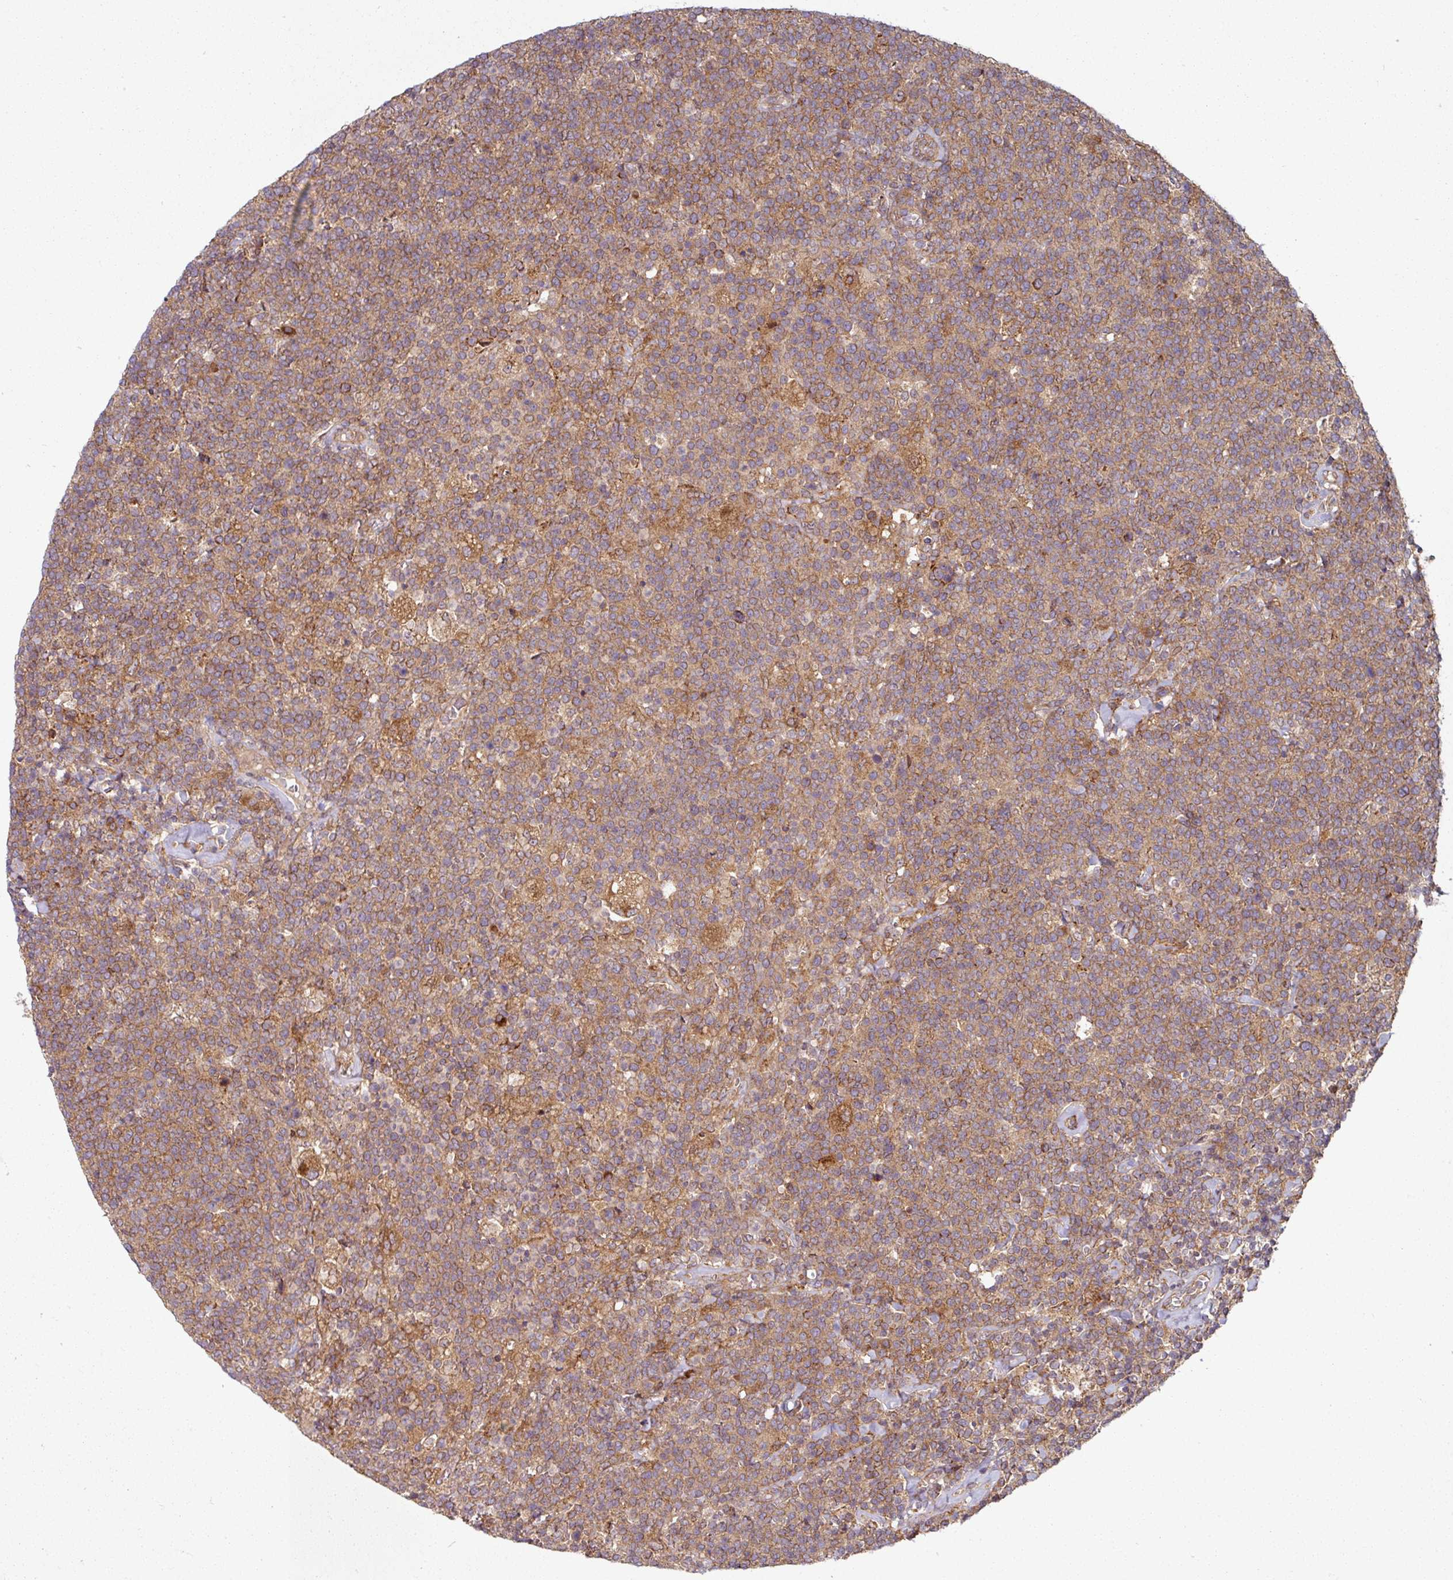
{"staining": {"intensity": "moderate", "quantity": ">75%", "location": "cytoplasmic/membranous"}, "tissue": "lymphoma", "cell_type": "Tumor cells", "image_type": "cancer", "snomed": [{"axis": "morphology", "description": "Malignant lymphoma, non-Hodgkin's type, High grade"}, {"axis": "topography", "description": "Lymph node"}], "caption": "Tumor cells reveal medium levels of moderate cytoplasmic/membranous positivity in about >75% of cells in high-grade malignant lymphoma, non-Hodgkin's type. The protein is shown in brown color, while the nuclei are stained blue.", "gene": "RAB5A", "patient": {"sex": "male", "age": 61}}